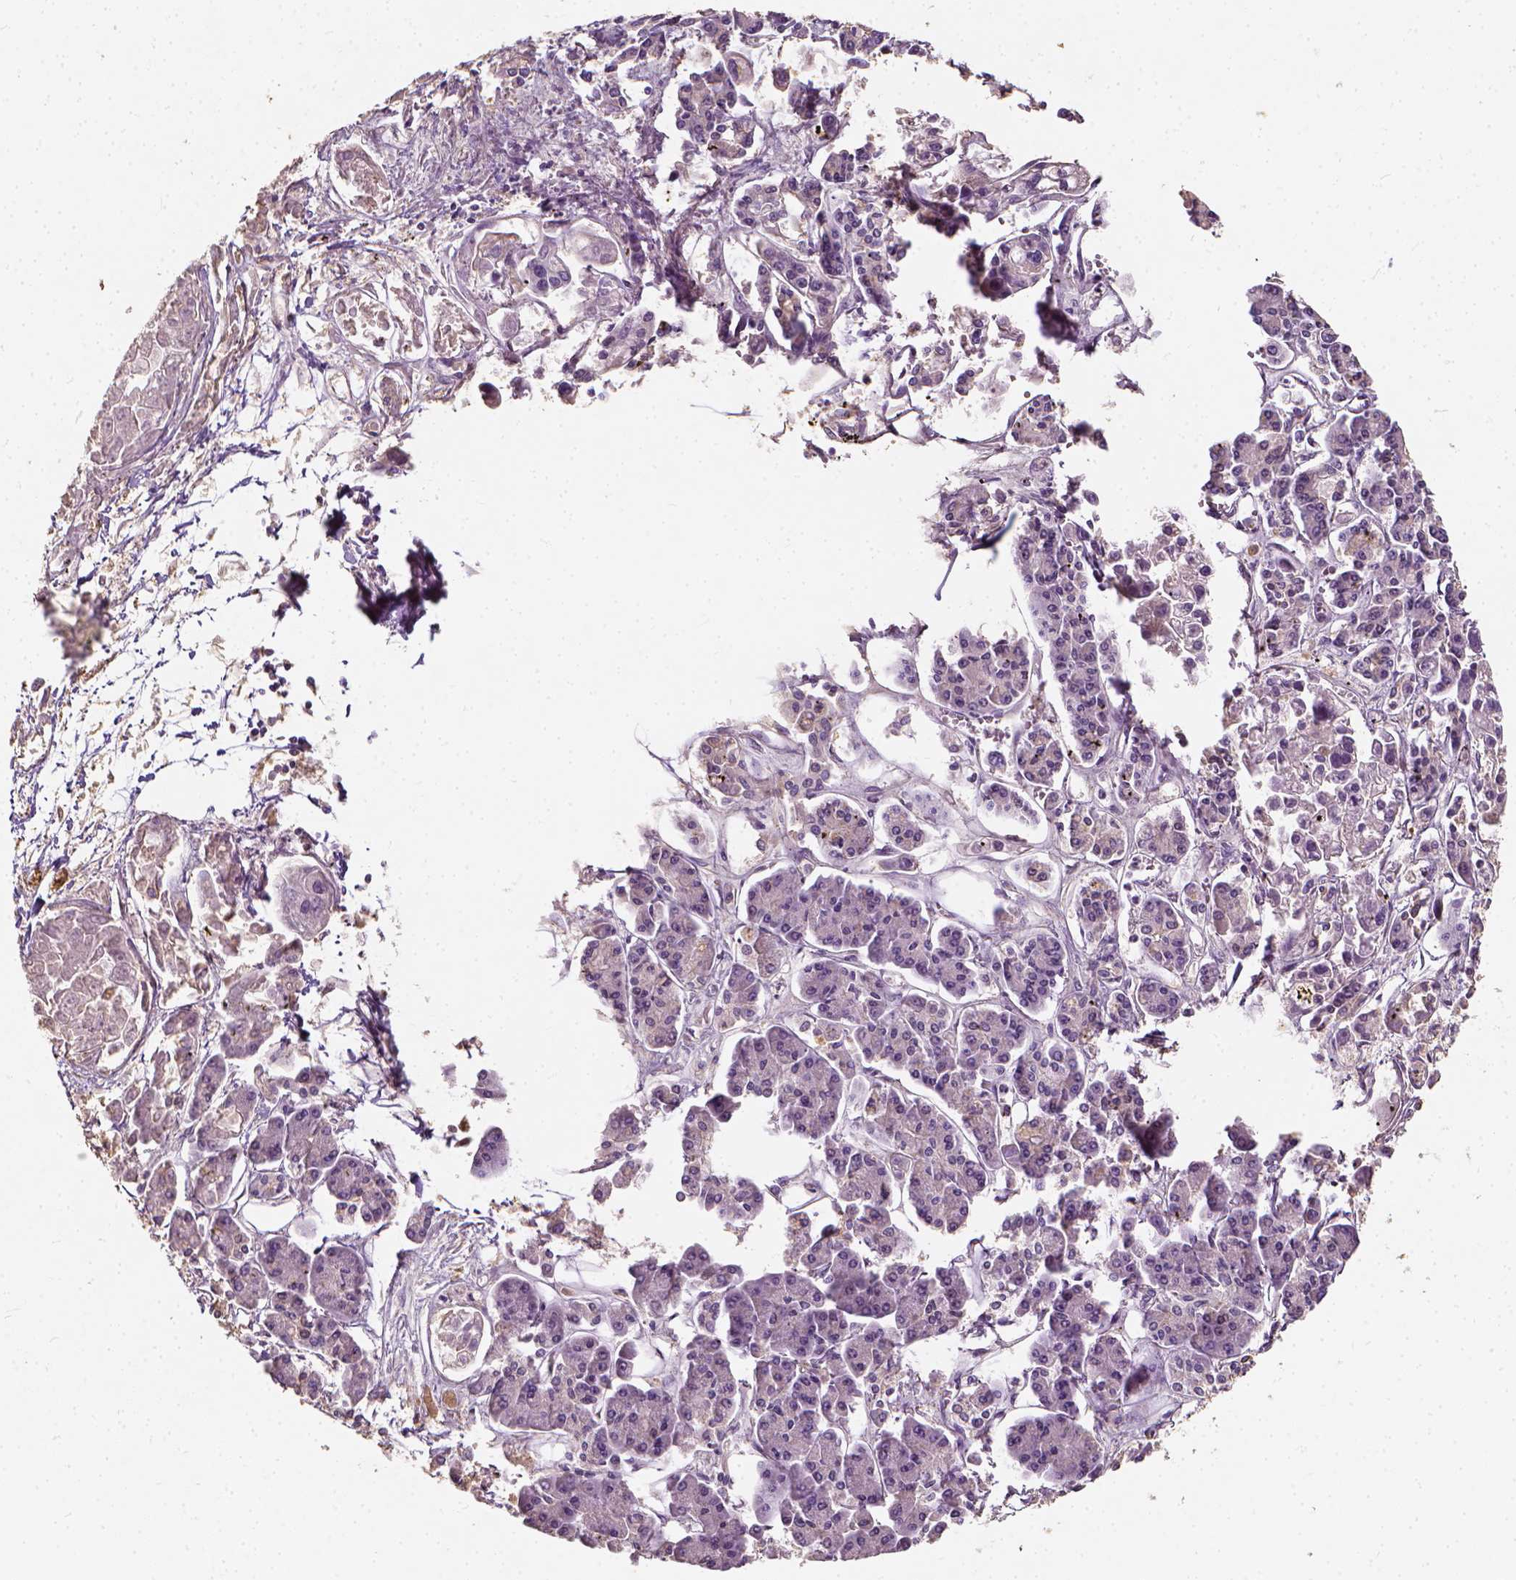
{"staining": {"intensity": "negative", "quantity": "none", "location": "none"}, "tissue": "pancreatic cancer", "cell_type": "Tumor cells", "image_type": "cancer", "snomed": [{"axis": "morphology", "description": "Adenocarcinoma, NOS"}, {"axis": "topography", "description": "Pancreas"}], "caption": "Immunohistochemistry (IHC) photomicrograph of neoplastic tissue: pancreatic cancer stained with DAB (3,3'-diaminobenzidine) exhibits no significant protein positivity in tumor cells.", "gene": "DHCR24", "patient": {"sex": "male", "age": 85}}